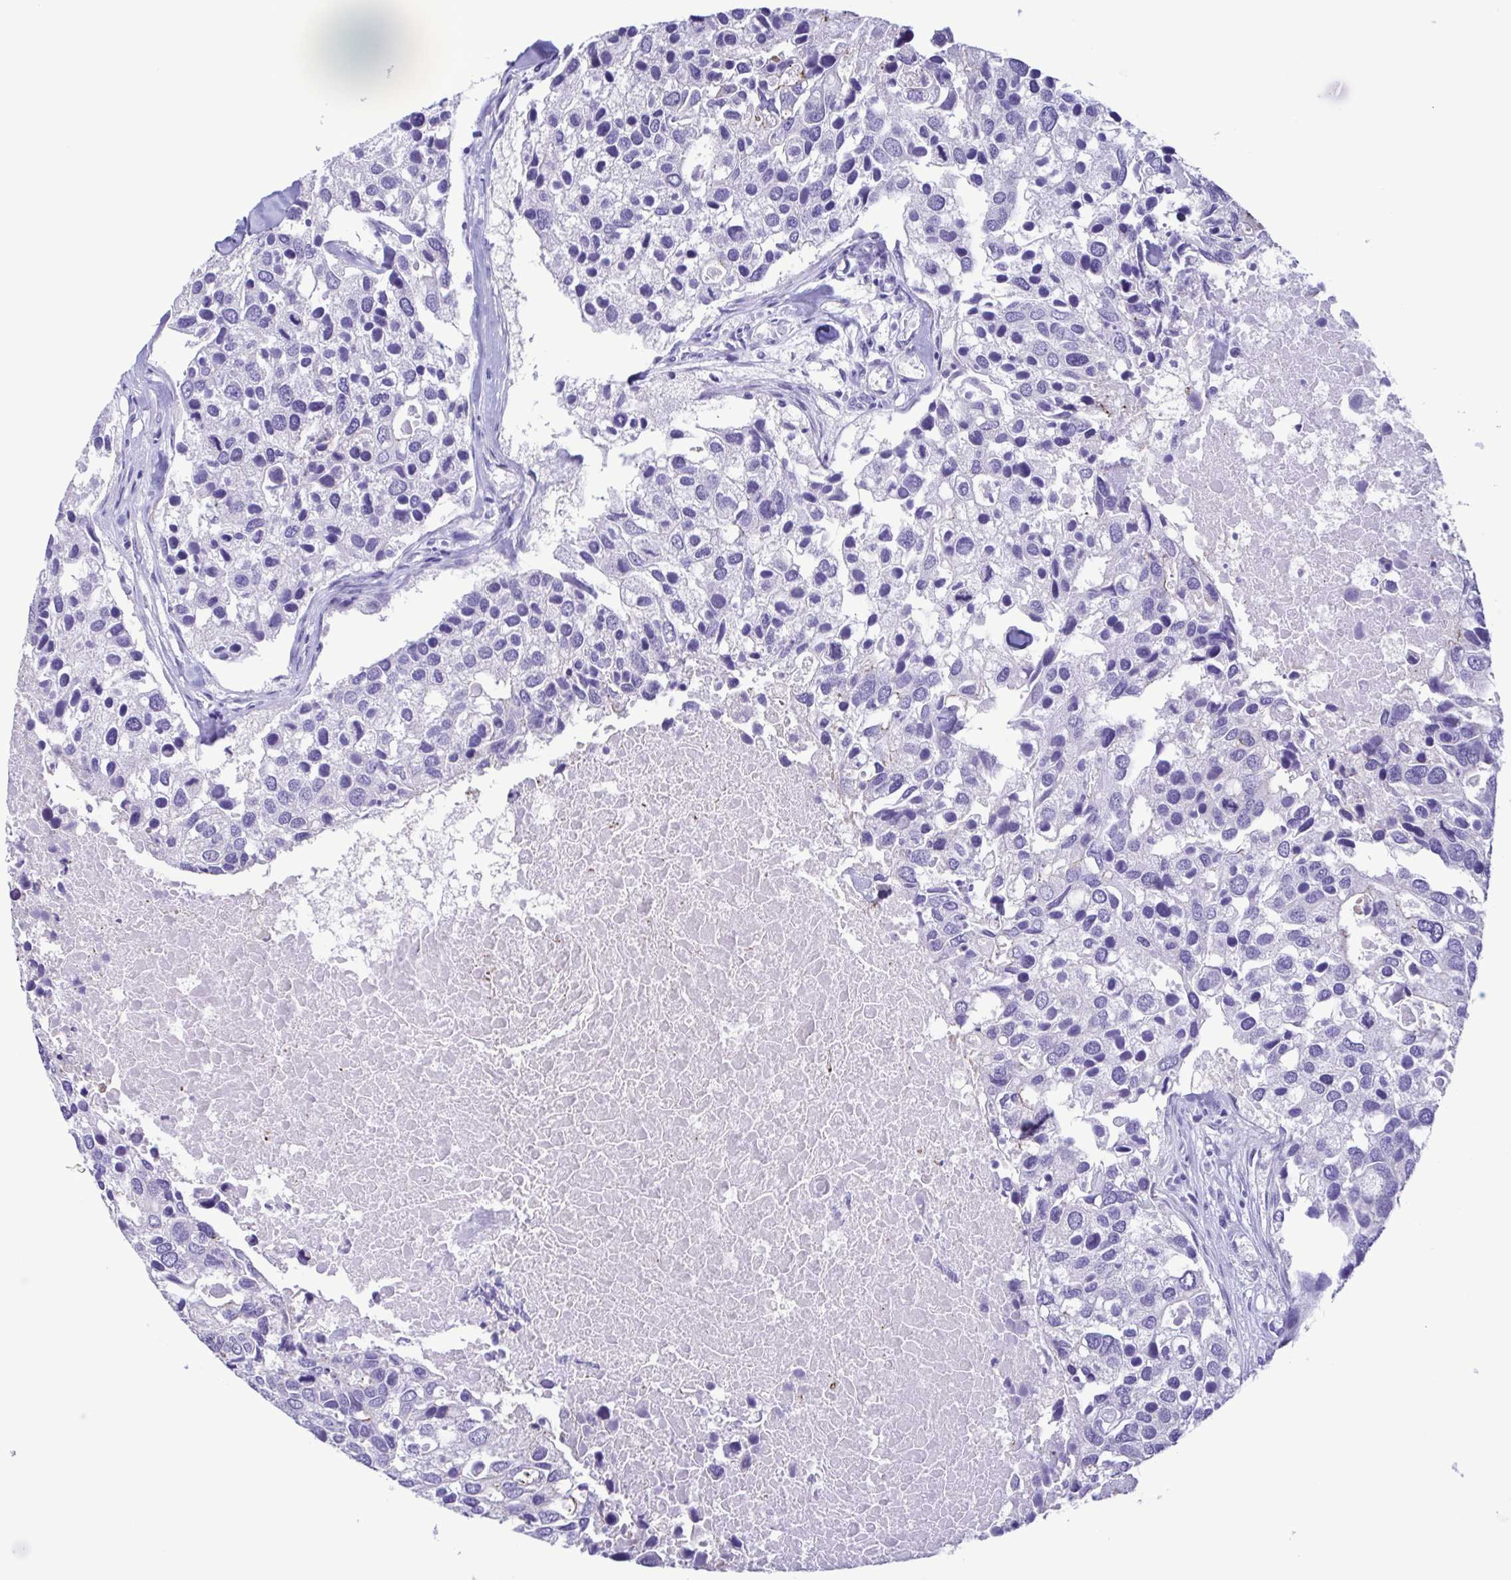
{"staining": {"intensity": "negative", "quantity": "none", "location": "none"}, "tissue": "breast cancer", "cell_type": "Tumor cells", "image_type": "cancer", "snomed": [{"axis": "morphology", "description": "Duct carcinoma"}, {"axis": "topography", "description": "Breast"}], "caption": "A histopathology image of breast infiltrating ductal carcinoma stained for a protein shows no brown staining in tumor cells.", "gene": "TSPY2", "patient": {"sex": "female", "age": 83}}